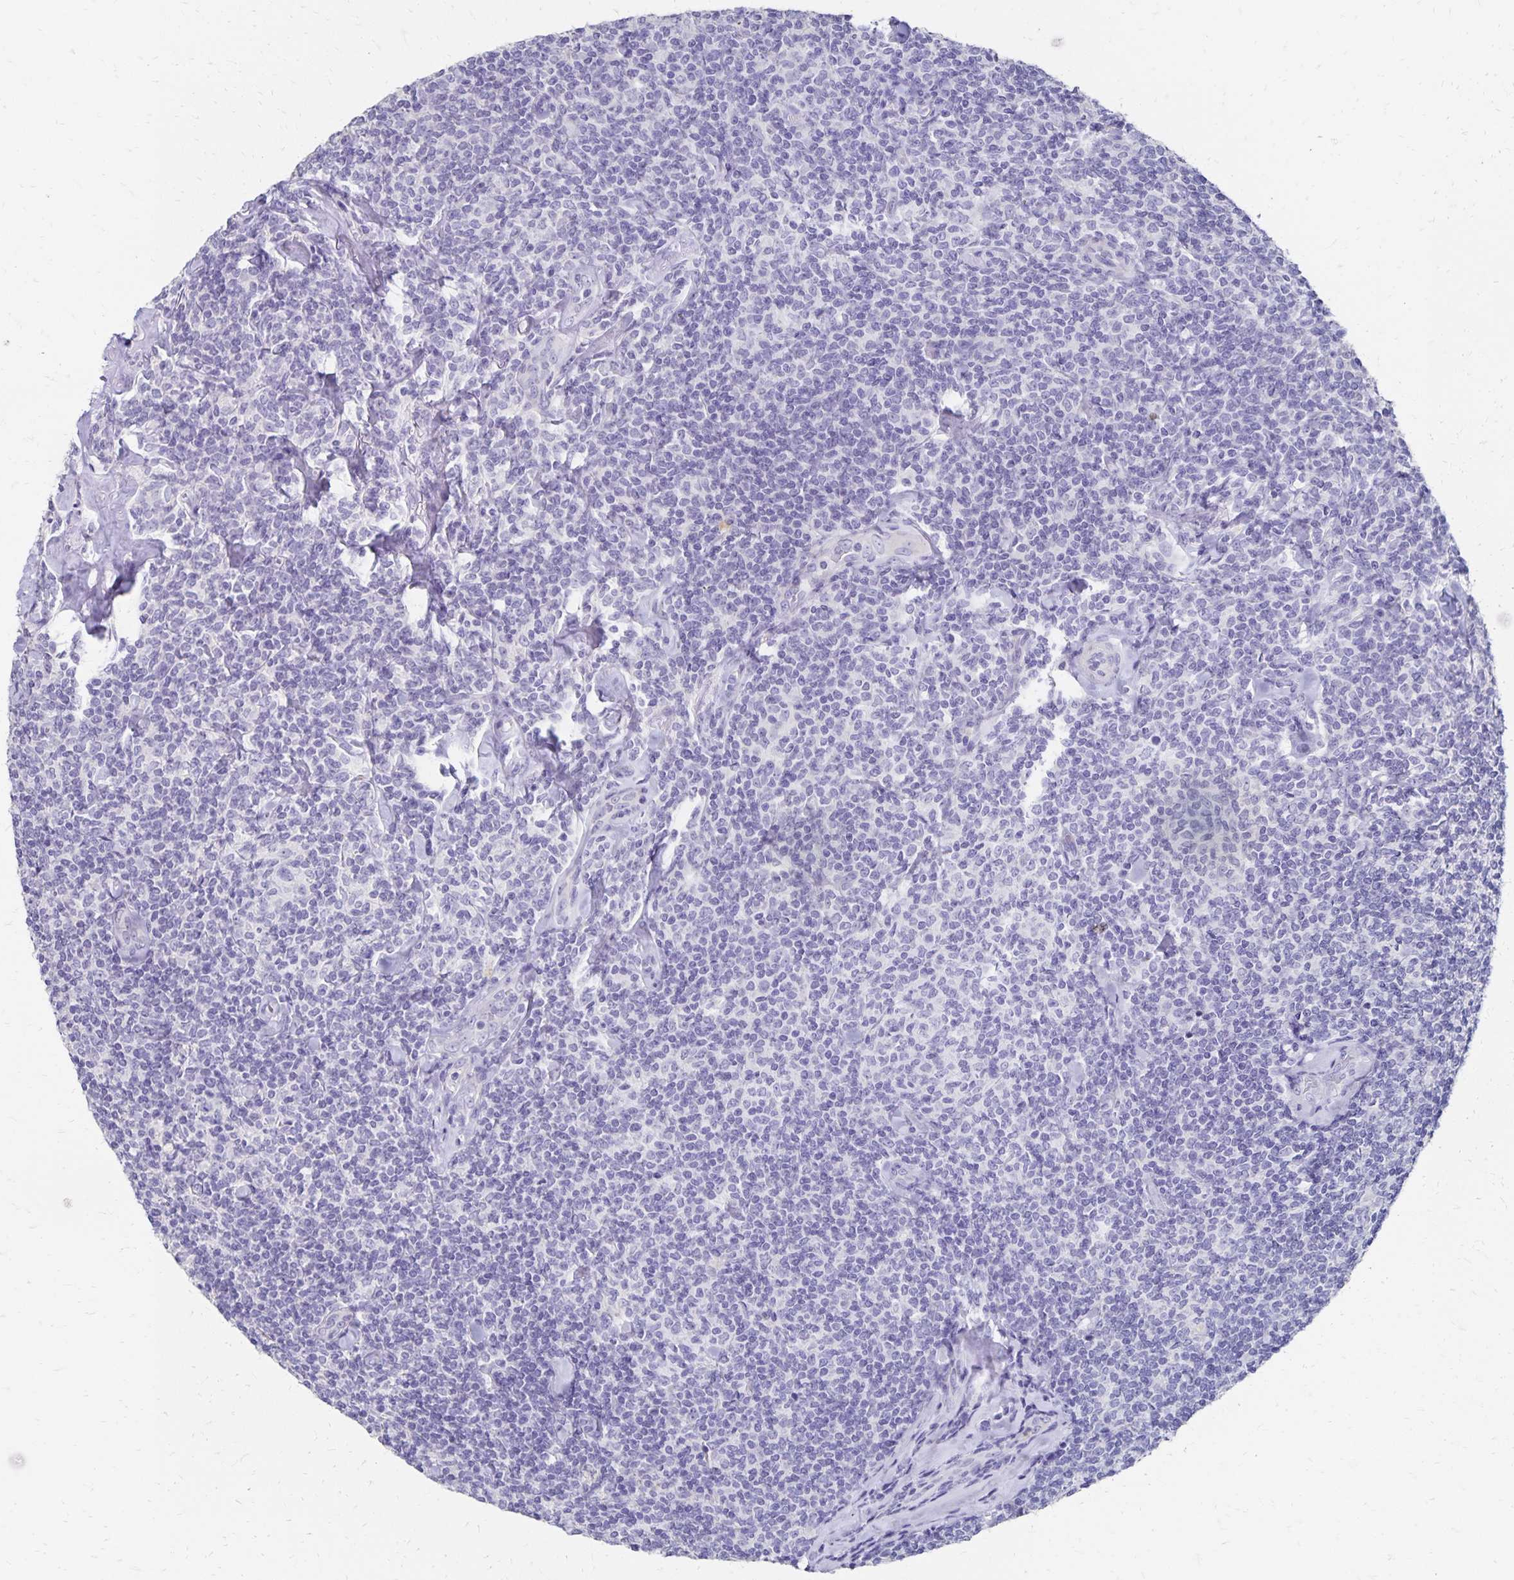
{"staining": {"intensity": "negative", "quantity": "none", "location": "none"}, "tissue": "lymphoma", "cell_type": "Tumor cells", "image_type": "cancer", "snomed": [{"axis": "morphology", "description": "Malignant lymphoma, non-Hodgkin's type, Low grade"}, {"axis": "topography", "description": "Lymph node"}], "caption": "High magnification brightfield microscopy of low-grade malignant lymphoma, non-Hodgkin's type stained with DAB (3,3'-diaminobenzidine) (brown) and counterstained with hematoxylin (blue): tumor cells show no significant expression.", "gene": "DYNLT4", "patient": {"sex": "female", "age": 56}}